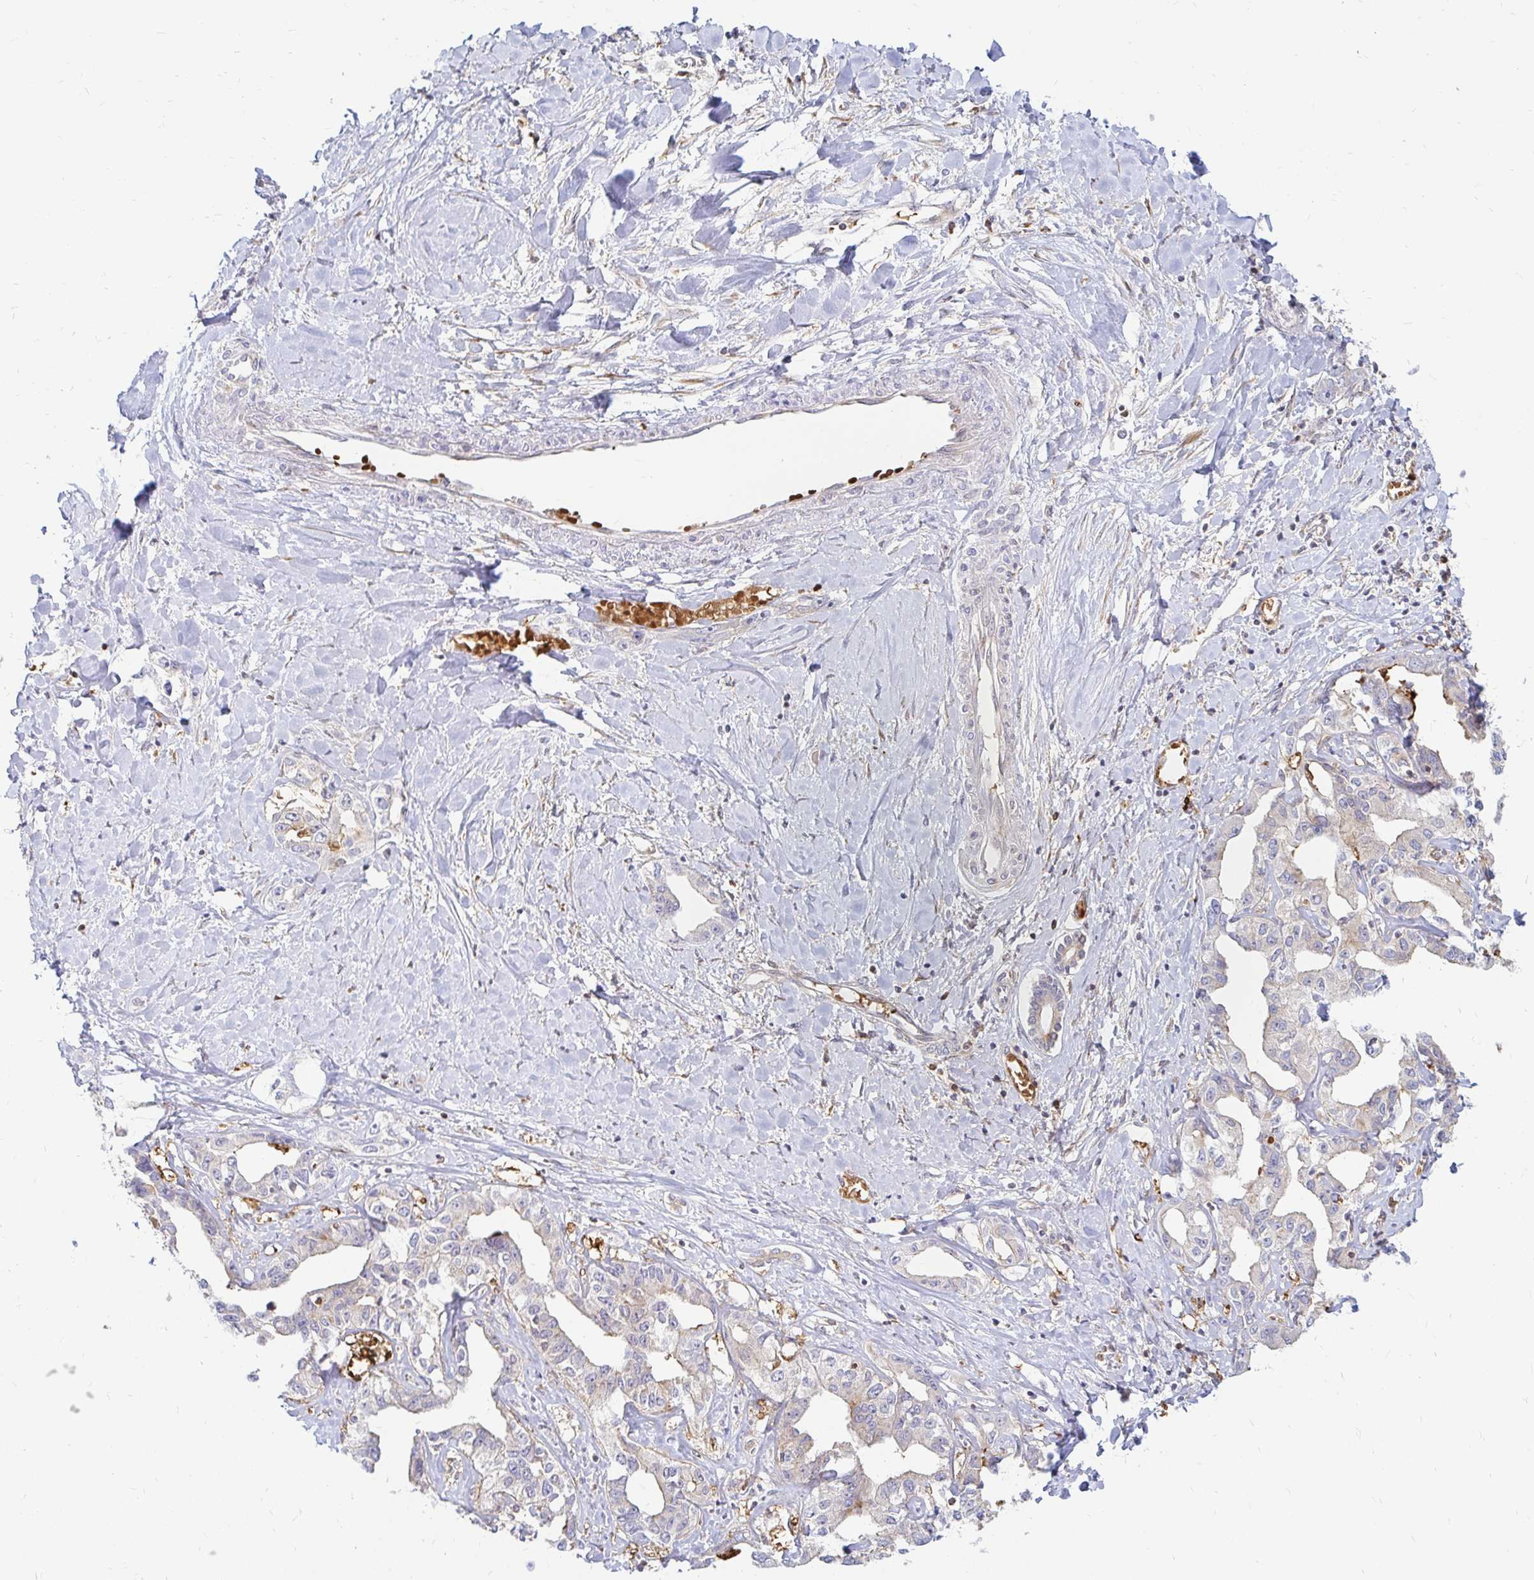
{"staining": {"intensity": "negative", "quantity": "none", "location": "none"}, "tissue": "liver cancer", "cell_type": "Tumor cells", "image_type": "cancer", "snomed": [{"axis": "morphology", "description": "Cholangiocarcinoma"}, {"axis": "topography", "description": "Liver"}], "caption": "Cholangiocarcinoma (liver) was stained to show a protein in brown. There is no significant positivity in tumor cells. (DAB immunohistochemistry (IHC), high magnification).", "gene": "CAST", "patient": {"sex": "male", "age": 59}}